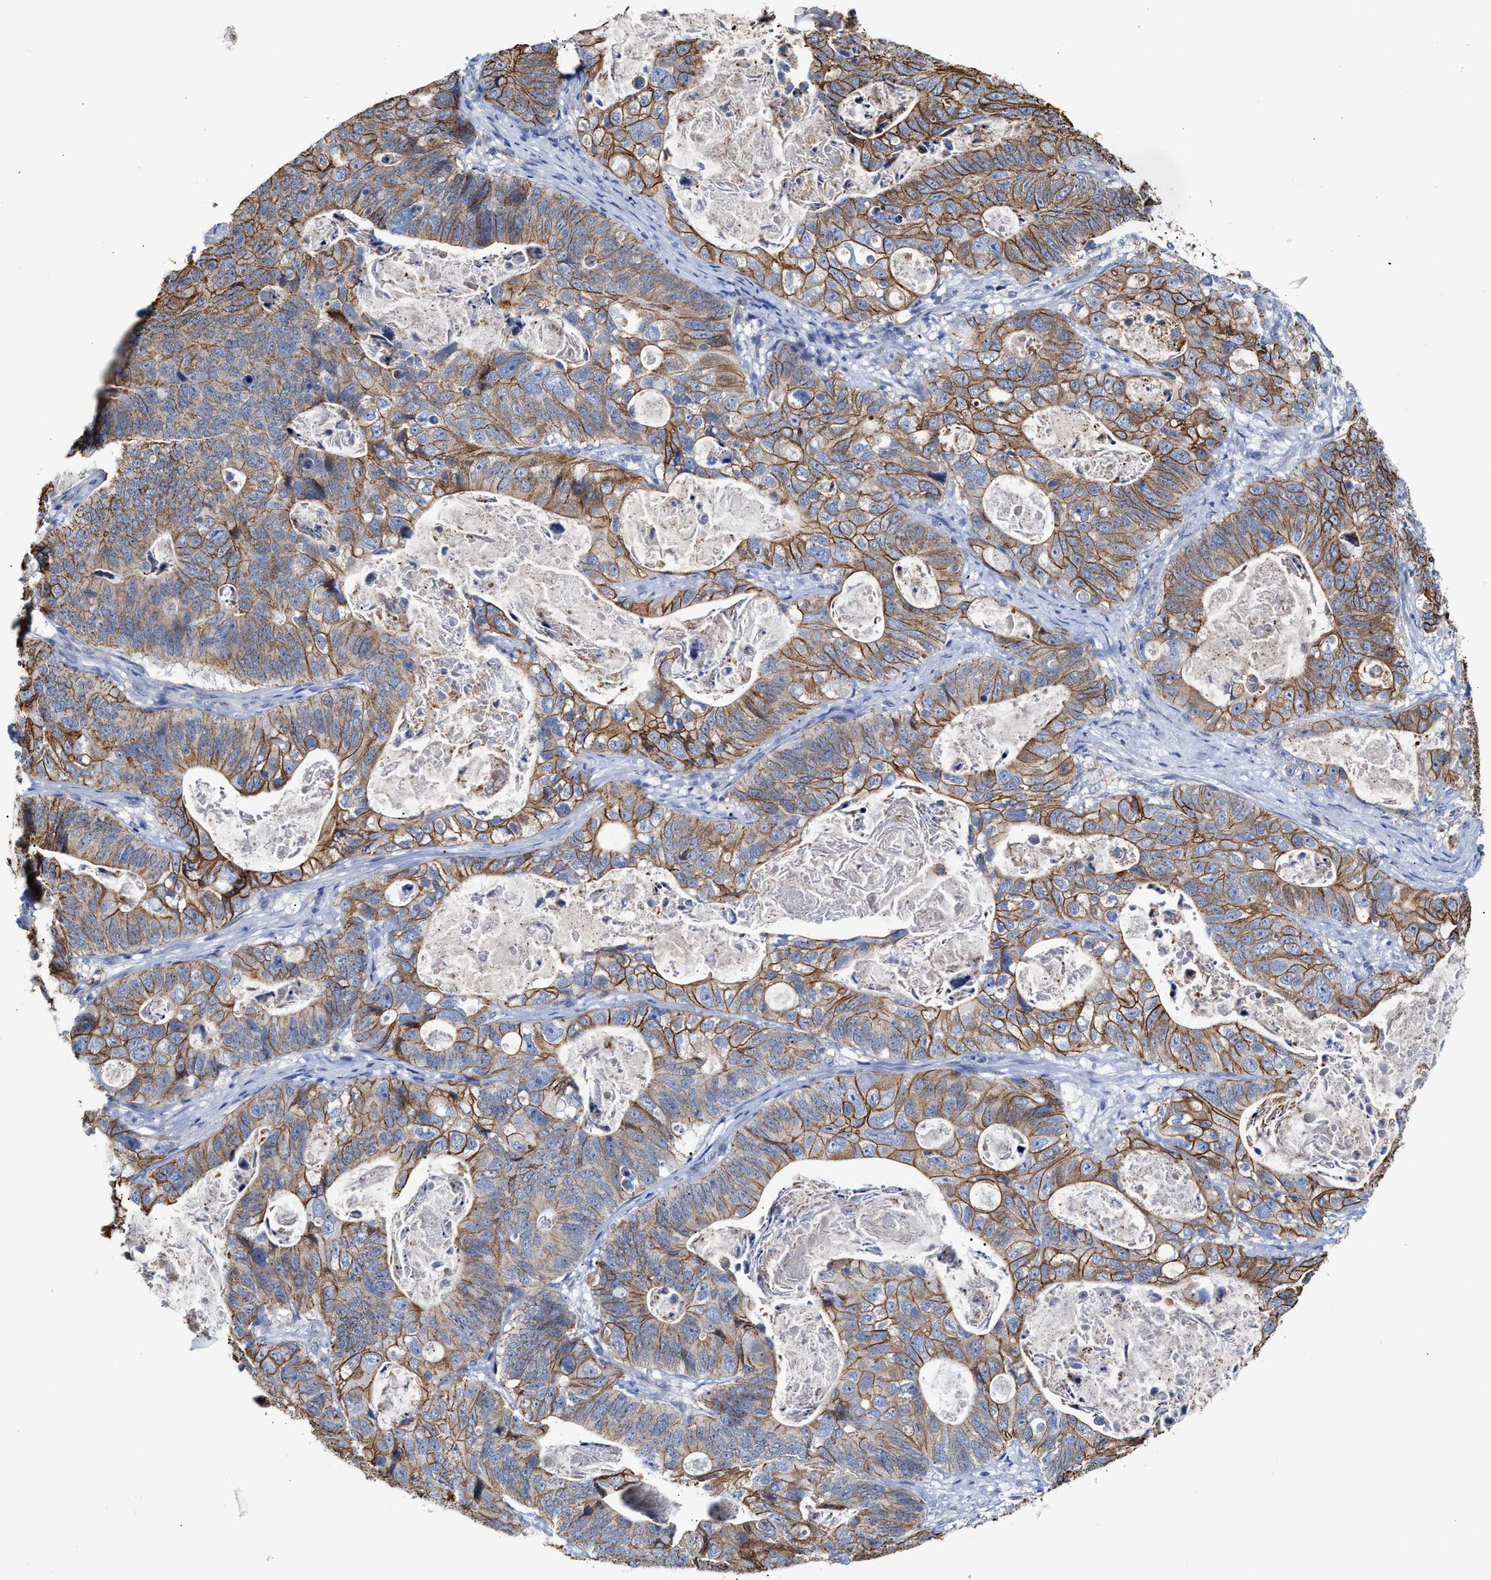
{"staining": {"intensity": "moderate", "quantity": "25%-75%", "location": "cytoplasmic/membranous"}, "tissue": "stomach cancer", "cell_type": "Tumor cells", "image_type": "cancer", "snomed": [{"axis": "morphology", "description": "Normal tissue, NOS"}, {"axis": "morphology", "description": "Adenocarcinoma, NOS"}, {"axis": "topography", "description": "Stomach"}], "caption": "This is an image of immunohistochemistry staining of stomach adenocarcinoma, which shows moderate positivity in the cytoplasmic/membranous of tumor cells.", "gene": "JAG1", "patient": {"sex": "female", "age": 89}}